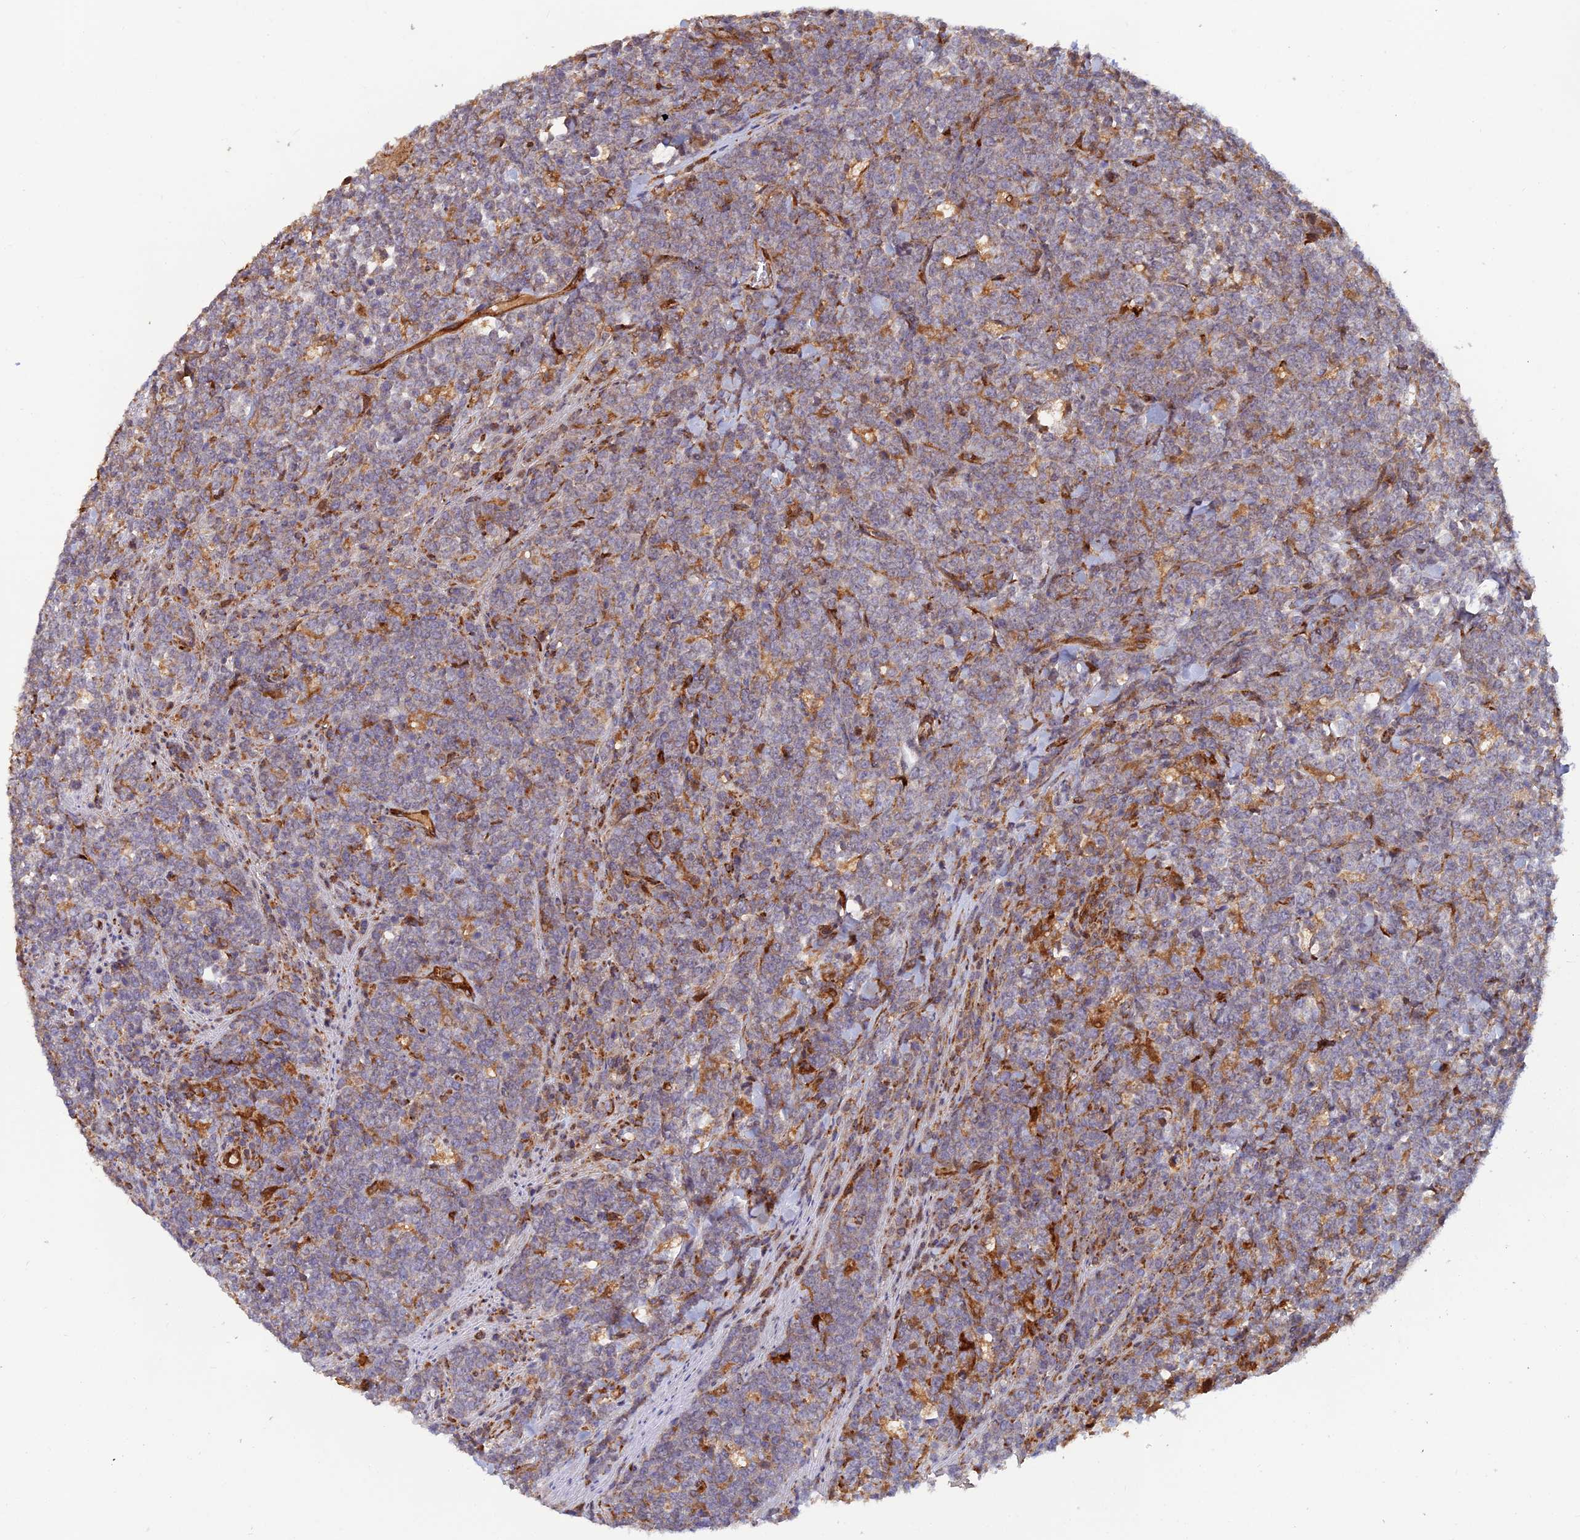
{"staining": {"intensity": "weak", "quantity": "<25%", "location": "cytoplasmic/membranous"}, "tissue": "lymphoma", "cell_type": "Tumor cells", "image_type": "cancer", "snomed": [{"axis": "morphology", "description": "Malignant lymphoma, non-Hodgkin's type, High grade"}, {"axis": "topography", "description": "Small intestine"}], "caption": "Protein analysis of lymphoma shows no significant positivity in tumor cells.", "gene": "GMCL1", "patient": {"sex": "male", "age": 8}}